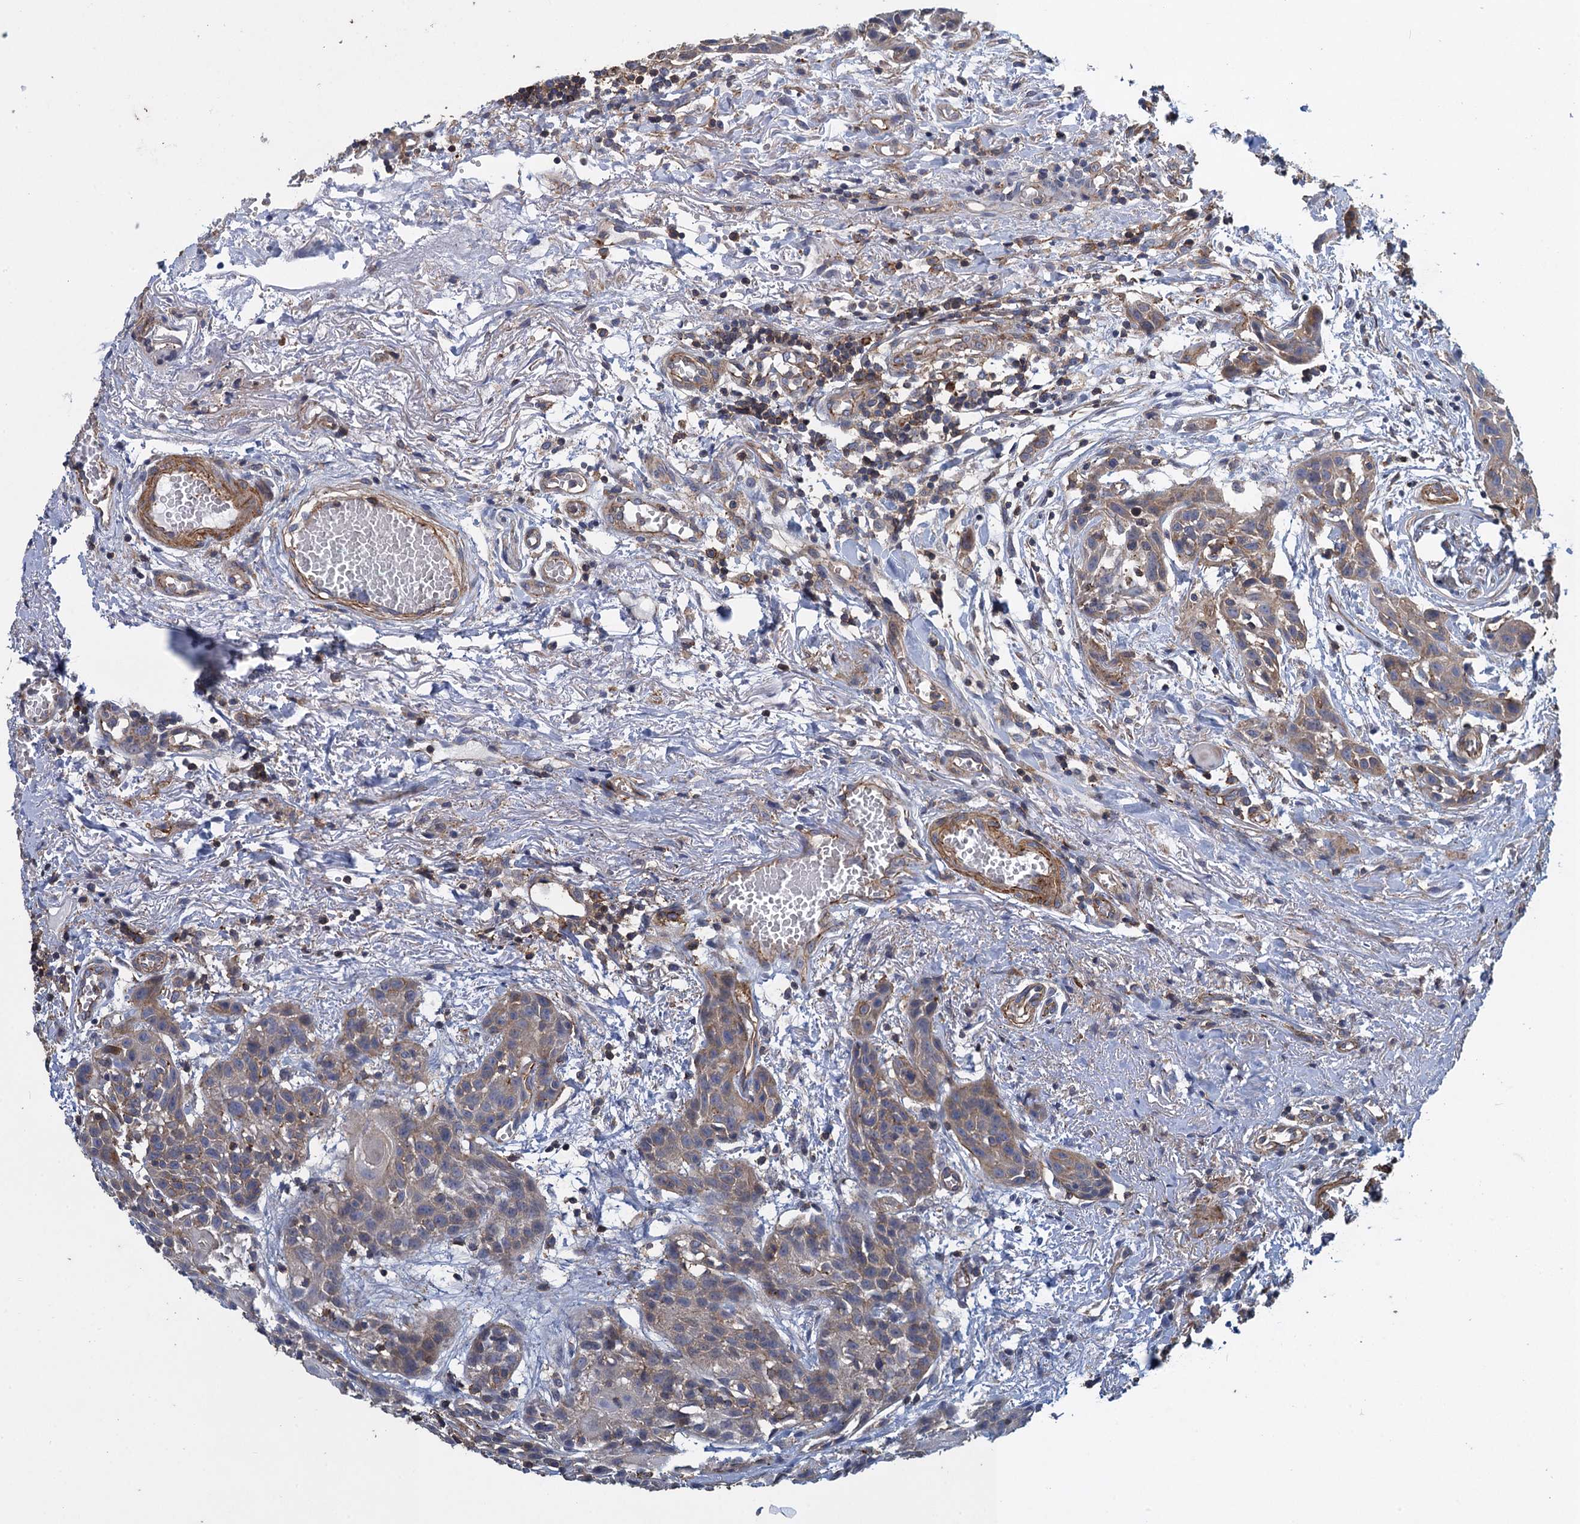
{"staining": {"intensity": "weak", "quantity": "25%-75%", "location": "cytoplasmic/membranous"}, "tissue": "head and neck cancer", "cell_type": "Tumor cells", "image_type": "cancer", "snomed": [{"axis": "morphology", "description": "Squamous cell carcinoma, NOS"}, {"axis": "topography", "description": "Oral tissue"}, {"axis": "topography", "description": "Head-Neck"}], "caption": "A high-resolution image shows immunohistochemistry staining of squamous cell carcinoma (head and neck), which shows weak cytoplasmic/membranous positivity in approximately 25%-75% of tumor cells.", "gene": "PROSER2", "patient": {"sex": "female", "age": 50}}